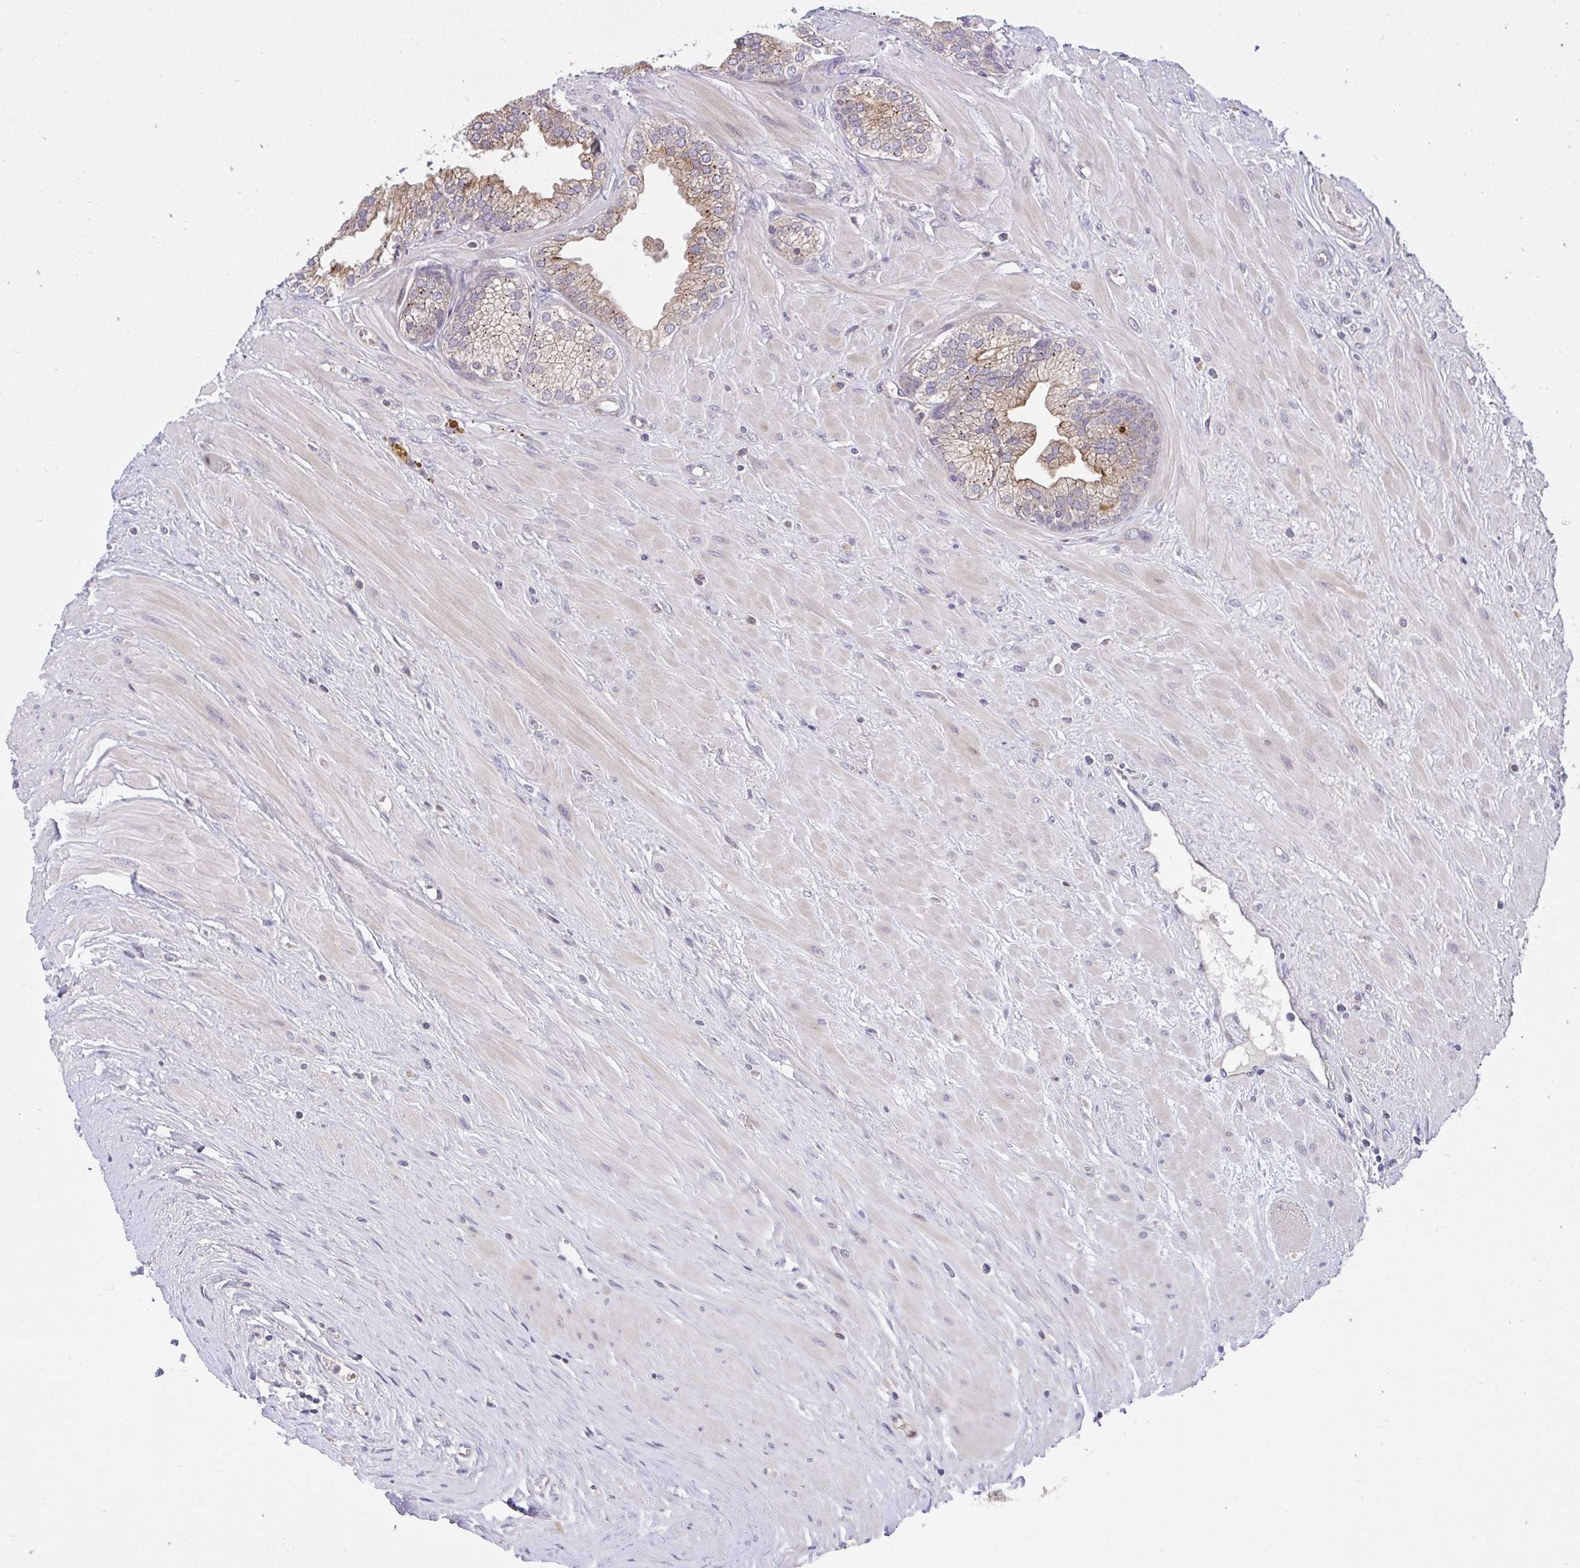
{"staining": {"intensity": "weak", "quantity": "25%-75%", "location": "cytoplasmic/membranous"}, "tissue": "prostate cancer", "cell_type": "Tumor cells", "image_type": "cancer", "snomed": [{"axis": "morphology", "description": "Adenocarcinoma, Low grade"}, {"axis": "topography", "description": "Prostate"}], "caption": "This is an image of IHC staining of low-grade adenocarcinoma (prostate), which shows weak expression in the cytoplasmic/membranous of tumor cells.", "gene": "CHIA", "patient": {"sex": "male", "age": 55}}